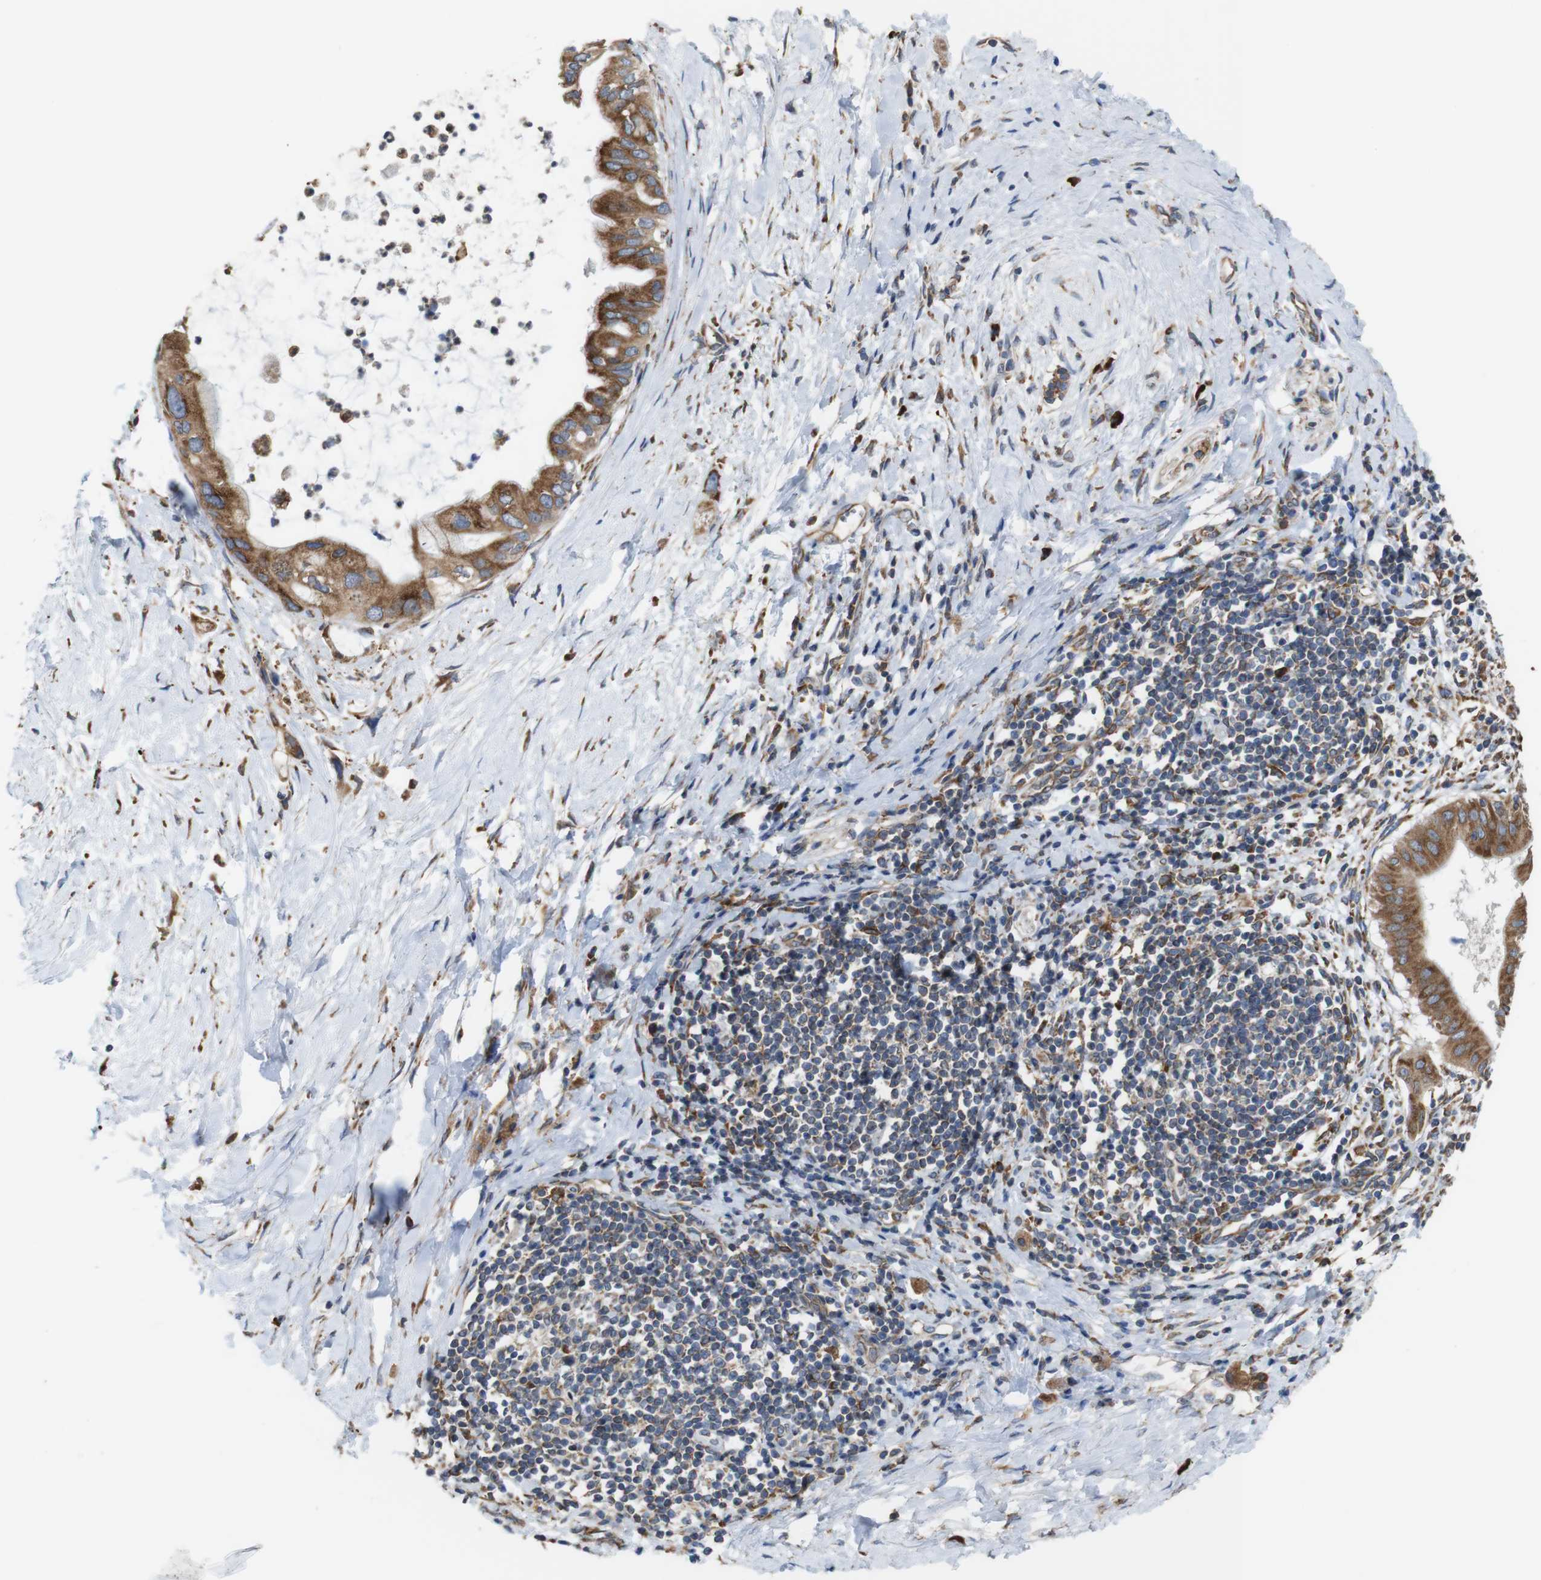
{"staining": {"intensity": "moderate", "quantity": ">75%", "location": "cytoplasmic/membranous"}, "tissue": "pancreatic cancer", "cell_type": "Tumor cells", "image_type": "cancer", "snomed": [{"axis": "morphology", "description": "Adenocarcinoma, NOS"}, {"axis": "topography", "description": "Pancreas"}], "caption": "Pancreatic adenocarcinoma tissue shows moderate cytoplasmic/membranous positivity in approximately >75% of tumor cells, visualized by immunohistochemistry.", "gene": "UGGT1", "patient": {"sex": "male", "age": 55}}